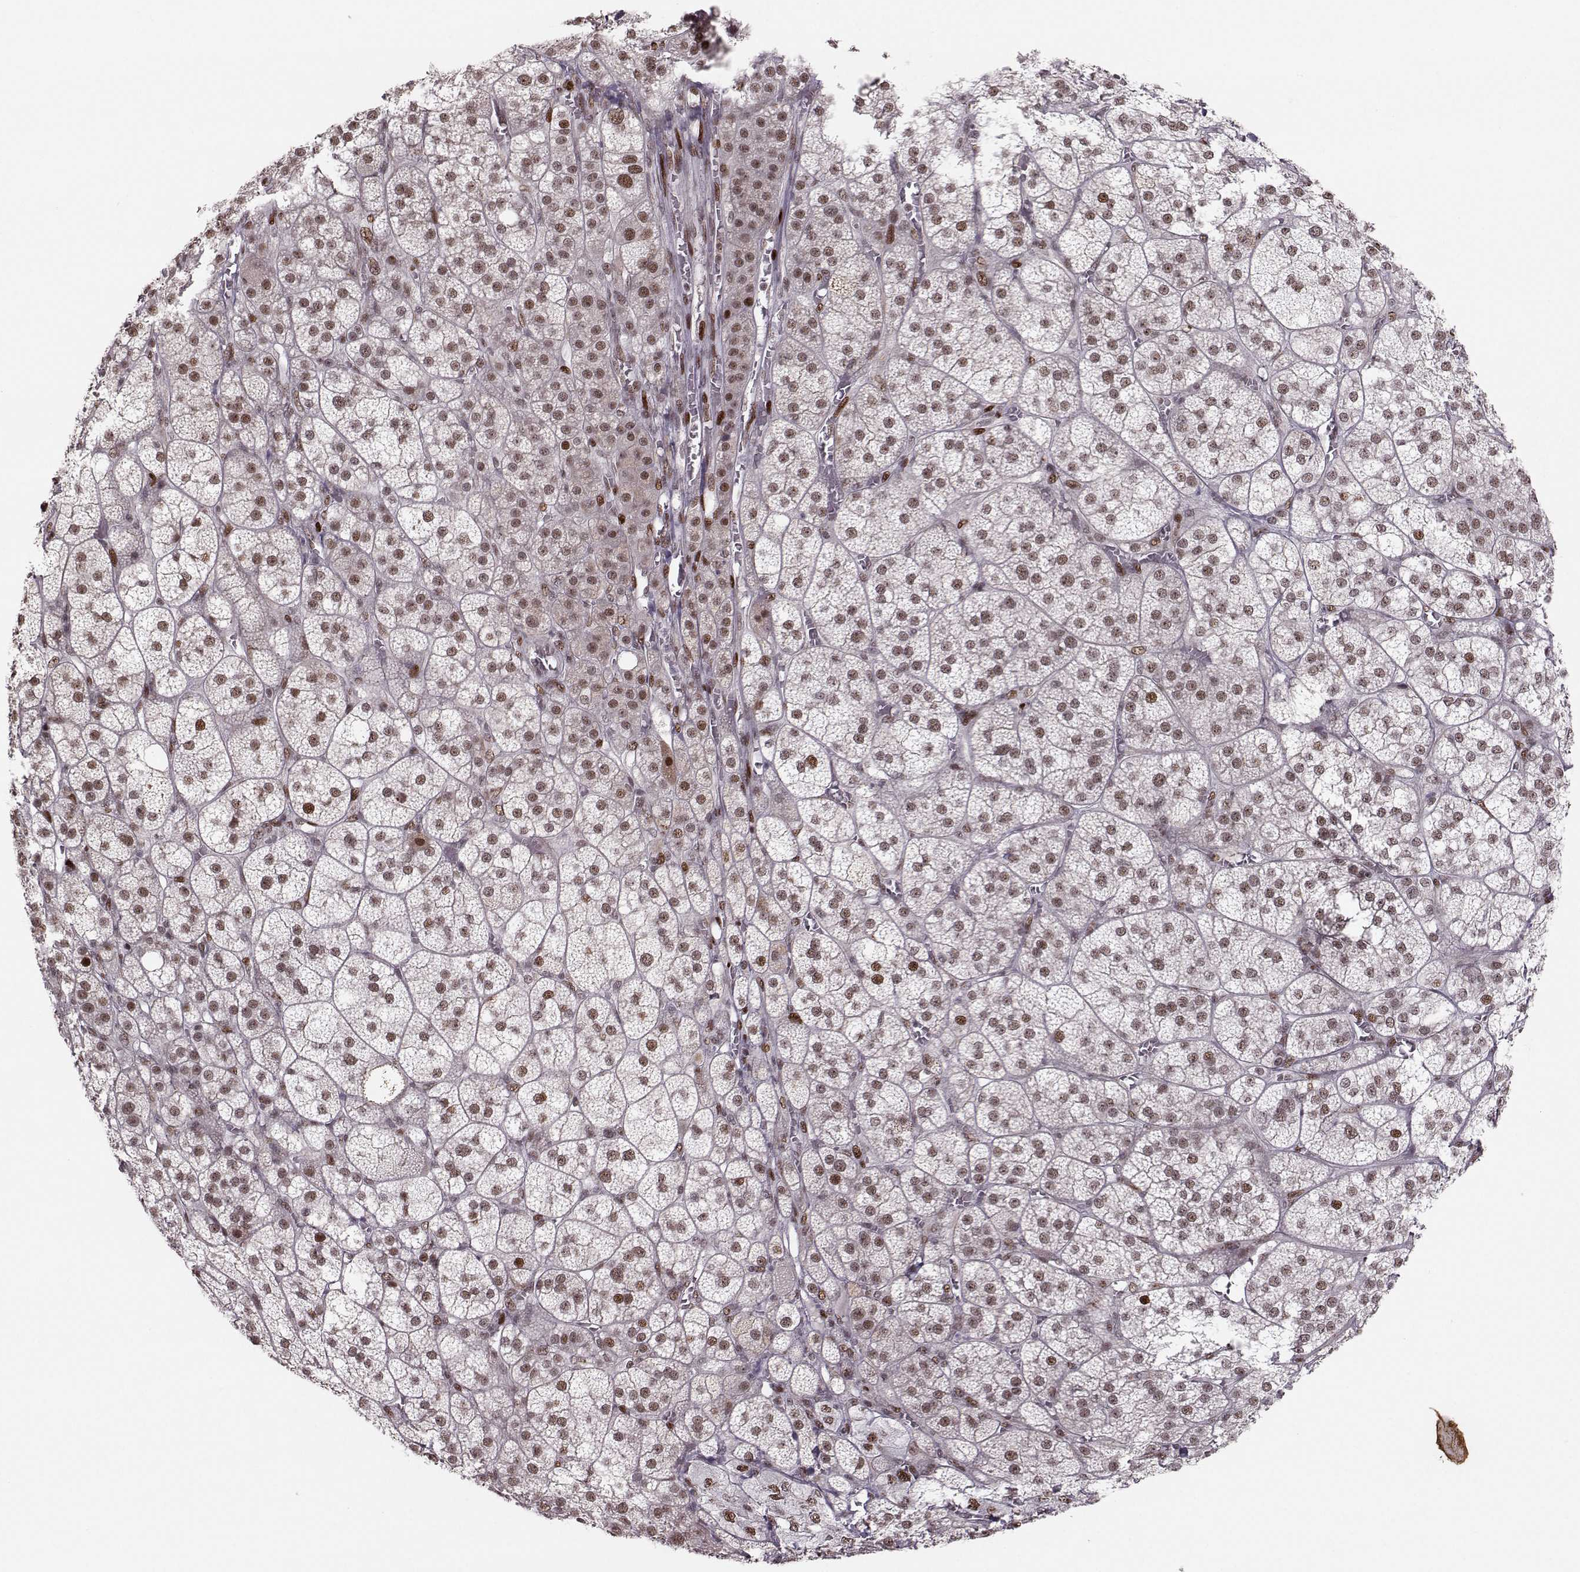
{"staining": {"intensity": "strong", "quantity": ">75%", "location": "nuclear"}, "tissue": "adrenal gland", "cell_type": "Glandular cells", "image_type": "normal", "snomed": [{"axis": "morphology", "description": "Normal tissue, NOS"}, {"axis": "topography", "description": "Adrenal gland"}], "caption": "Immunohistochemical staining of unremarkable human adrenal gland displays strong nuclear protein staining in about >75% of glandular cells.", "gene": "SNAPC2", "patient": {"sex": "female", "age": 60}}